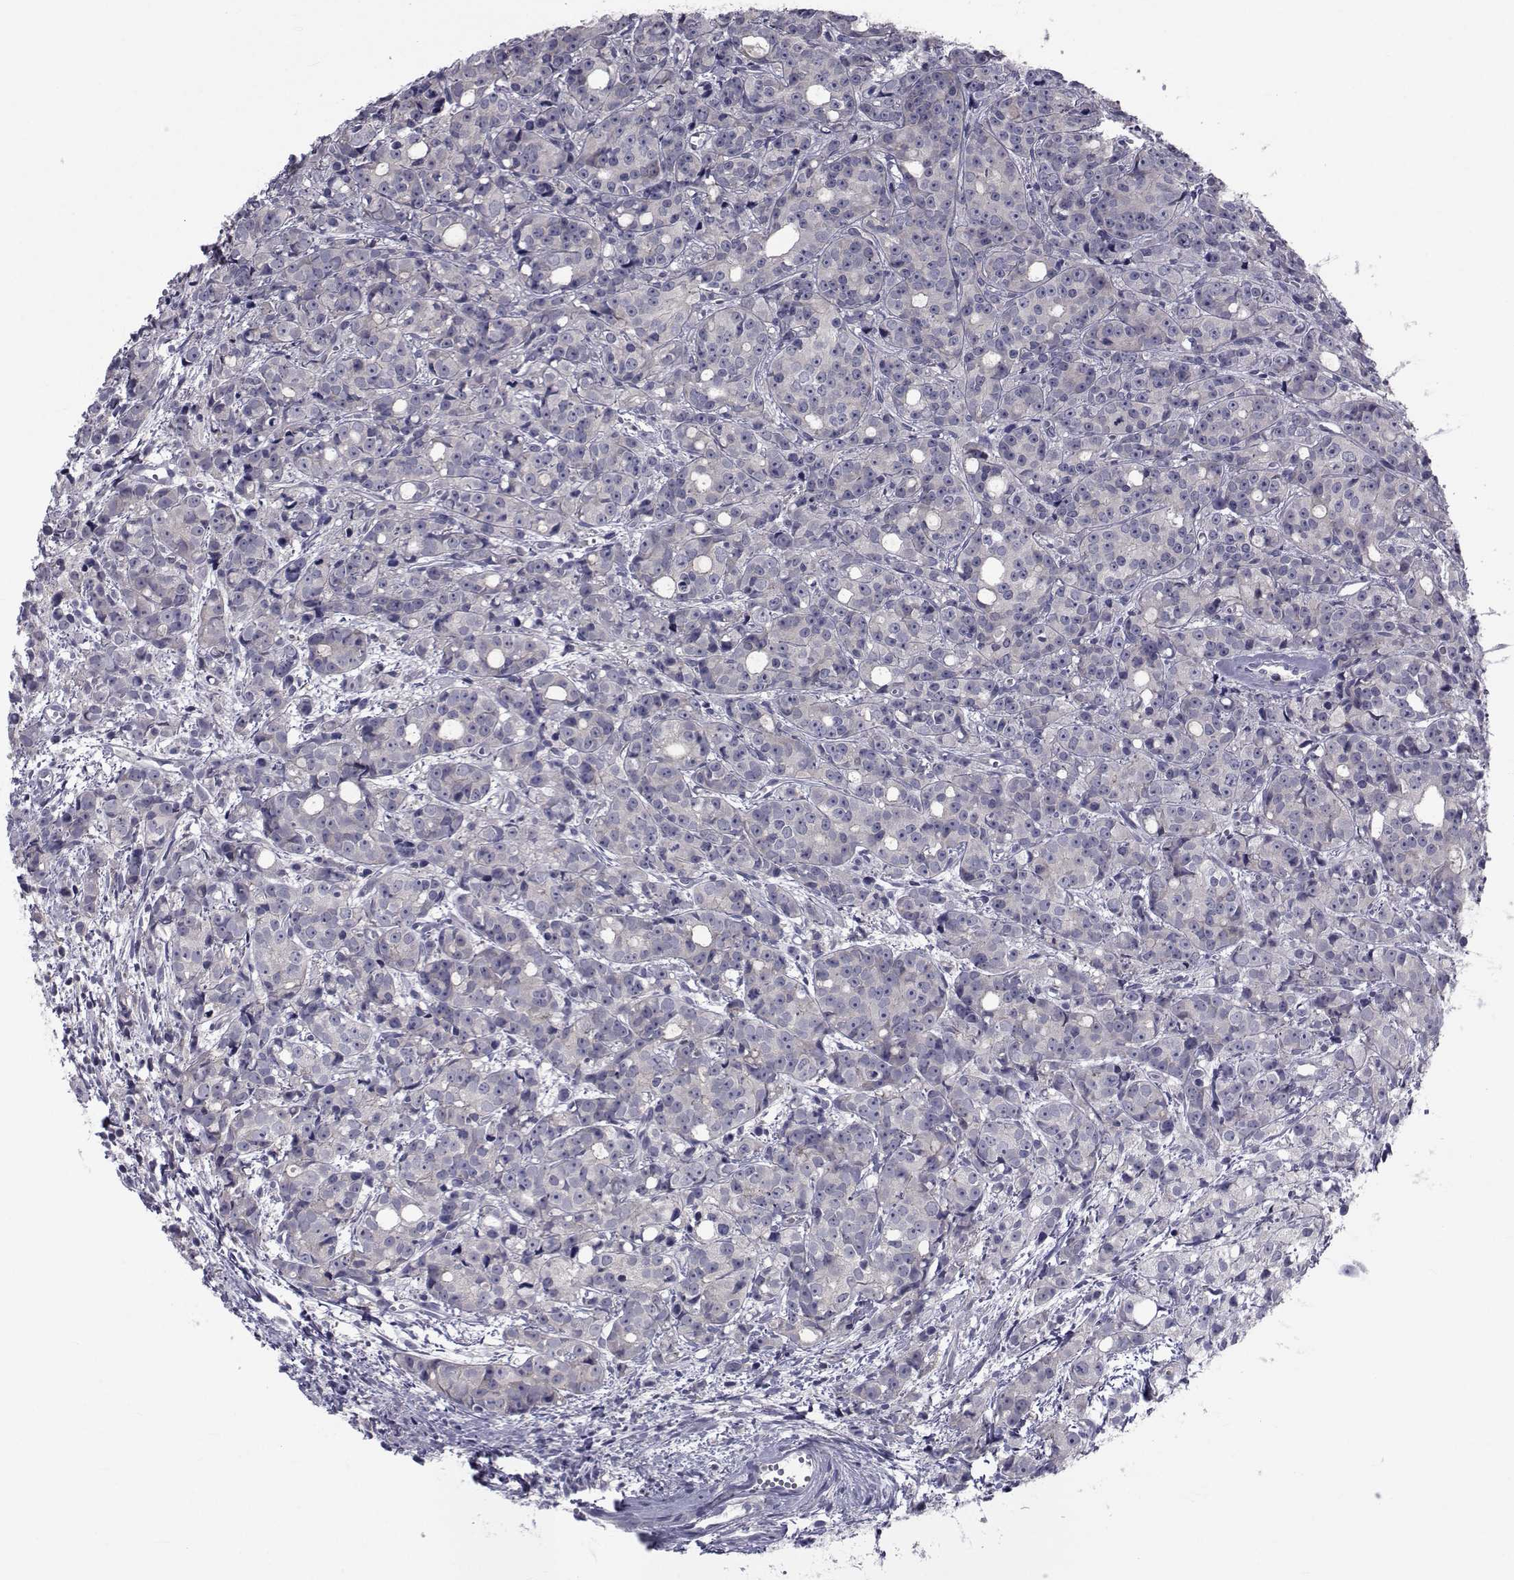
{"staining": {"intensity": "negative", "quantity": "none", "location": "none"}, "tissue": "prostate cancer", "cell_type": "Tumor cells", "image_type": "cancer", "snomed": [{"axis": "morphology", "description": "Adenocarcinoma, Medium grade"}, {"axis": "topography", "description": "Prostate"}], "caption": "Tumor cells show no significant expression in prostate medium-grade adenocarcinoma.", "gene": "SLC30A10", "patient": {"sex": "male", "age": 74}}